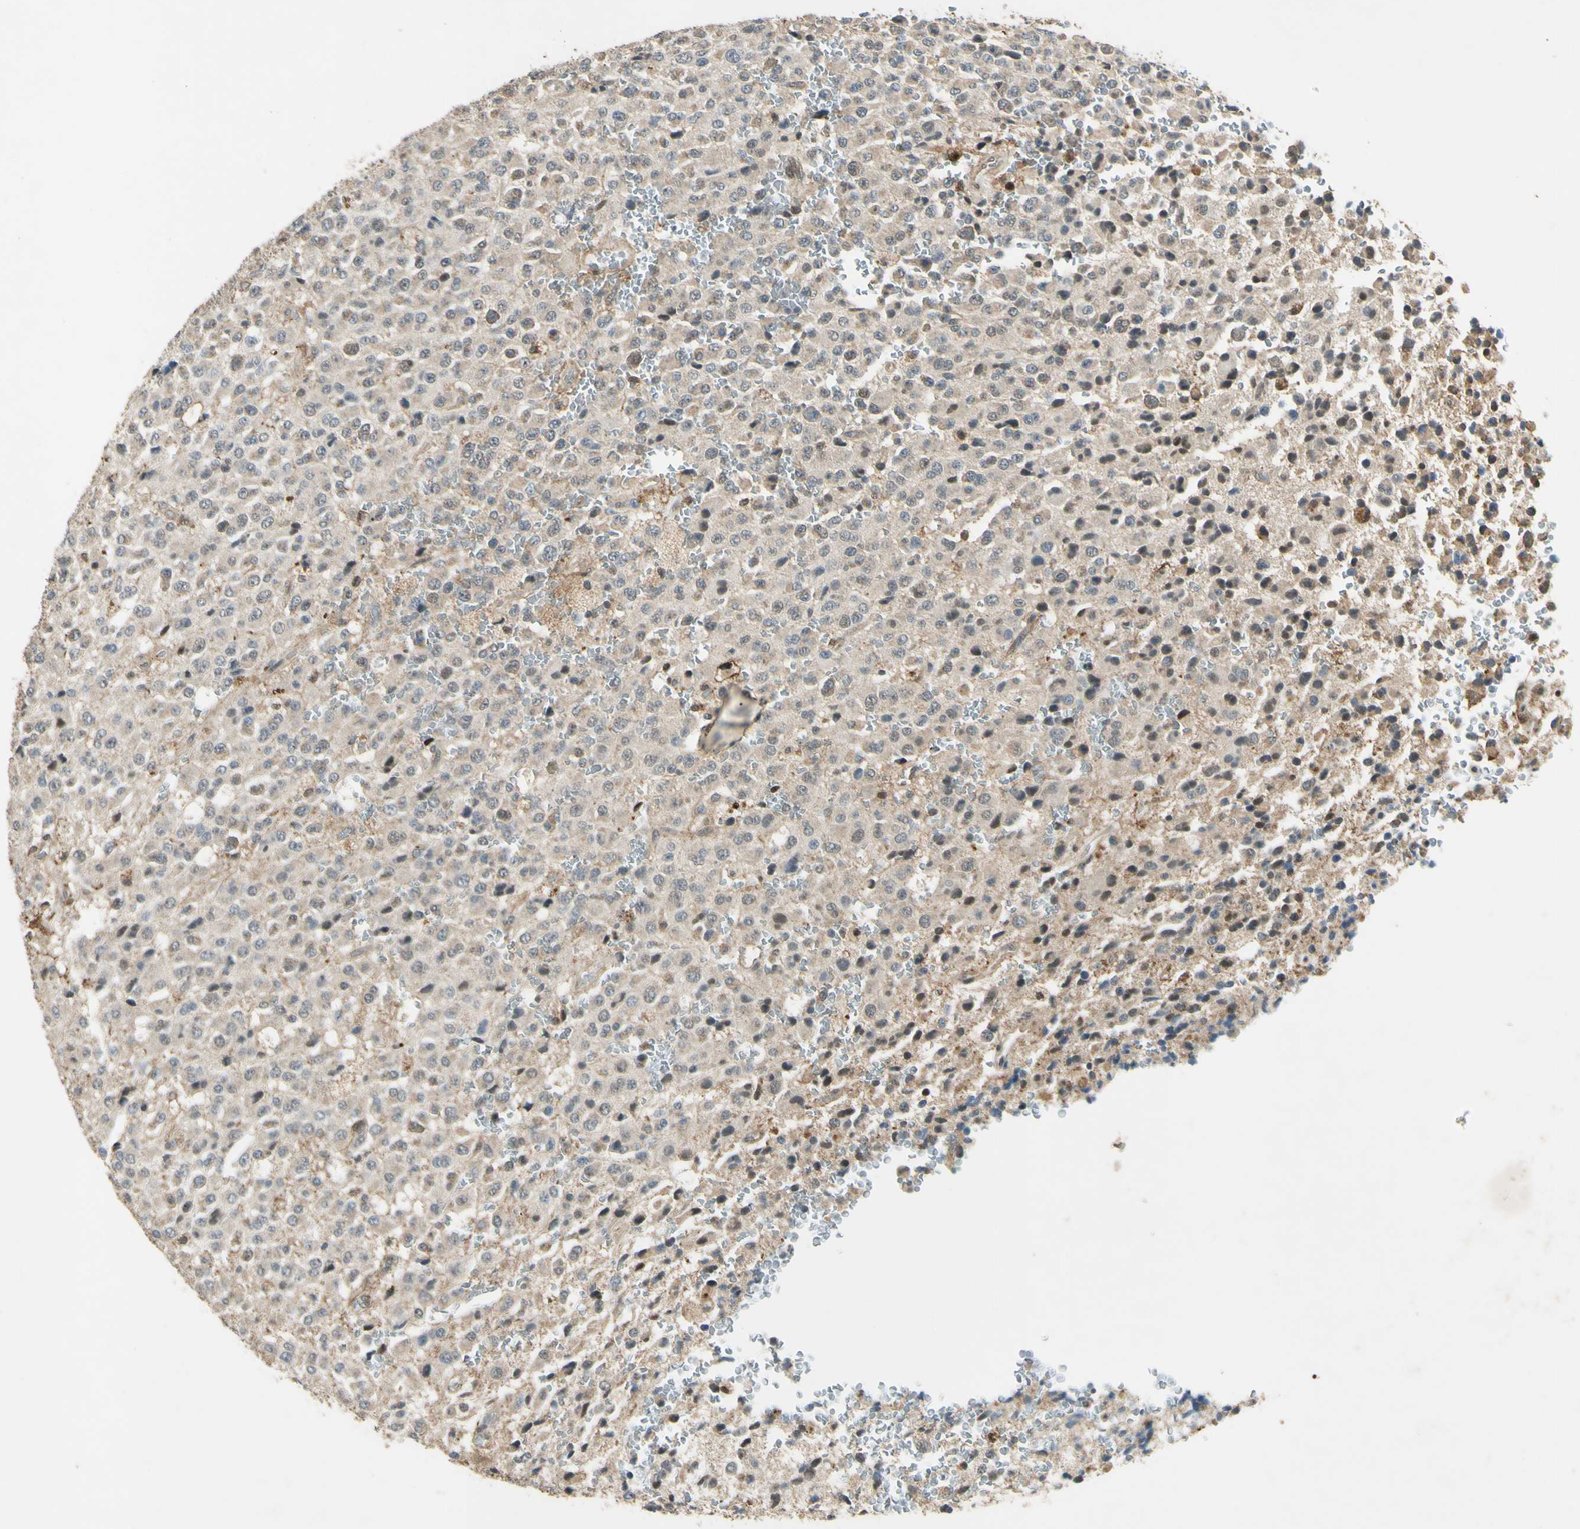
{"staining": {"intensity": "moderate", "quantity": "<25%", "location": "cytoplasmic/membranous"}, "tissue": "glioma", "cell_type": "Tumor cells", "image_type": "cancer", "snomed": [{"axis": "morphology", "description": "Glioma, malignant, High grade"}, {"axis": "topography", "description": "pancreas cauda"}], "caption": "The micrograph demonstrates staining of malignant high-grade glioma, revealing moderate cytoplasmic/membranous protein staining (brown color) within tumor cells.", "gene": "PSMD5", "patient": {"sex": "male", "age": 60}}